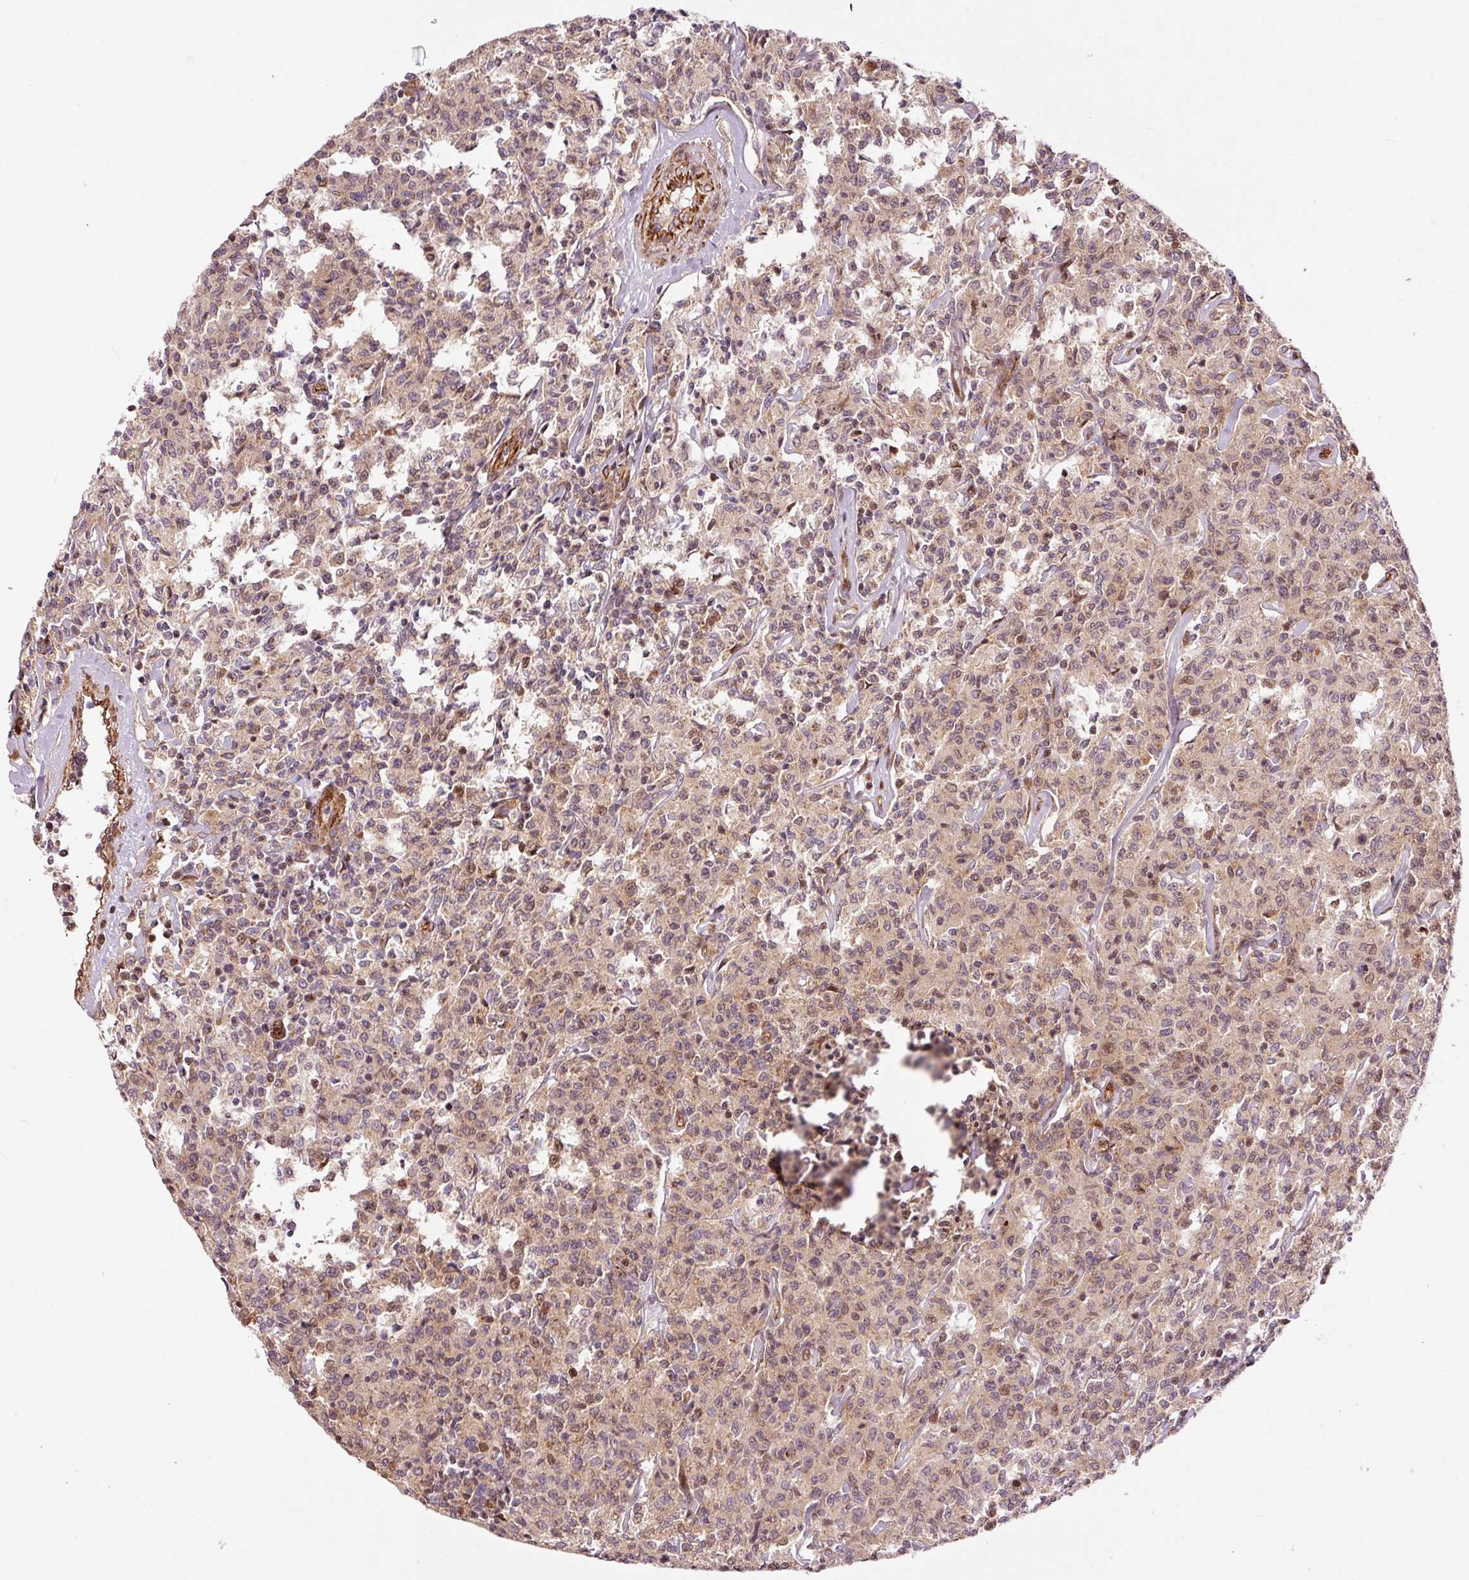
{"staining": {"intensity": "moderate", "quantity": ">75%", "location": "cytoplasmic/membranous,nuclear"}, "tissue": "lymphoma", "cell_type": "Tumor cells", "image_type": "cancer", "snomed": [{"axis": "morphology", "description": "Malignant lymphoma, non-Hodgkin's type, Low grade"}, {"axis": "topography", "description": "Small intestine"}], "caption": "Brown immunohistochemical staining in human malignant lymphoma, non-Hodgkin's type (low-grade) shows moderate cytoplasmic/membranous and nuclear expression in about >75% of tumor cells. (Brightfield microscopy of DAB IHC at high magnification).", "gene": "PPP1R14B", "patient": {"sex": "female", "age": 59}}